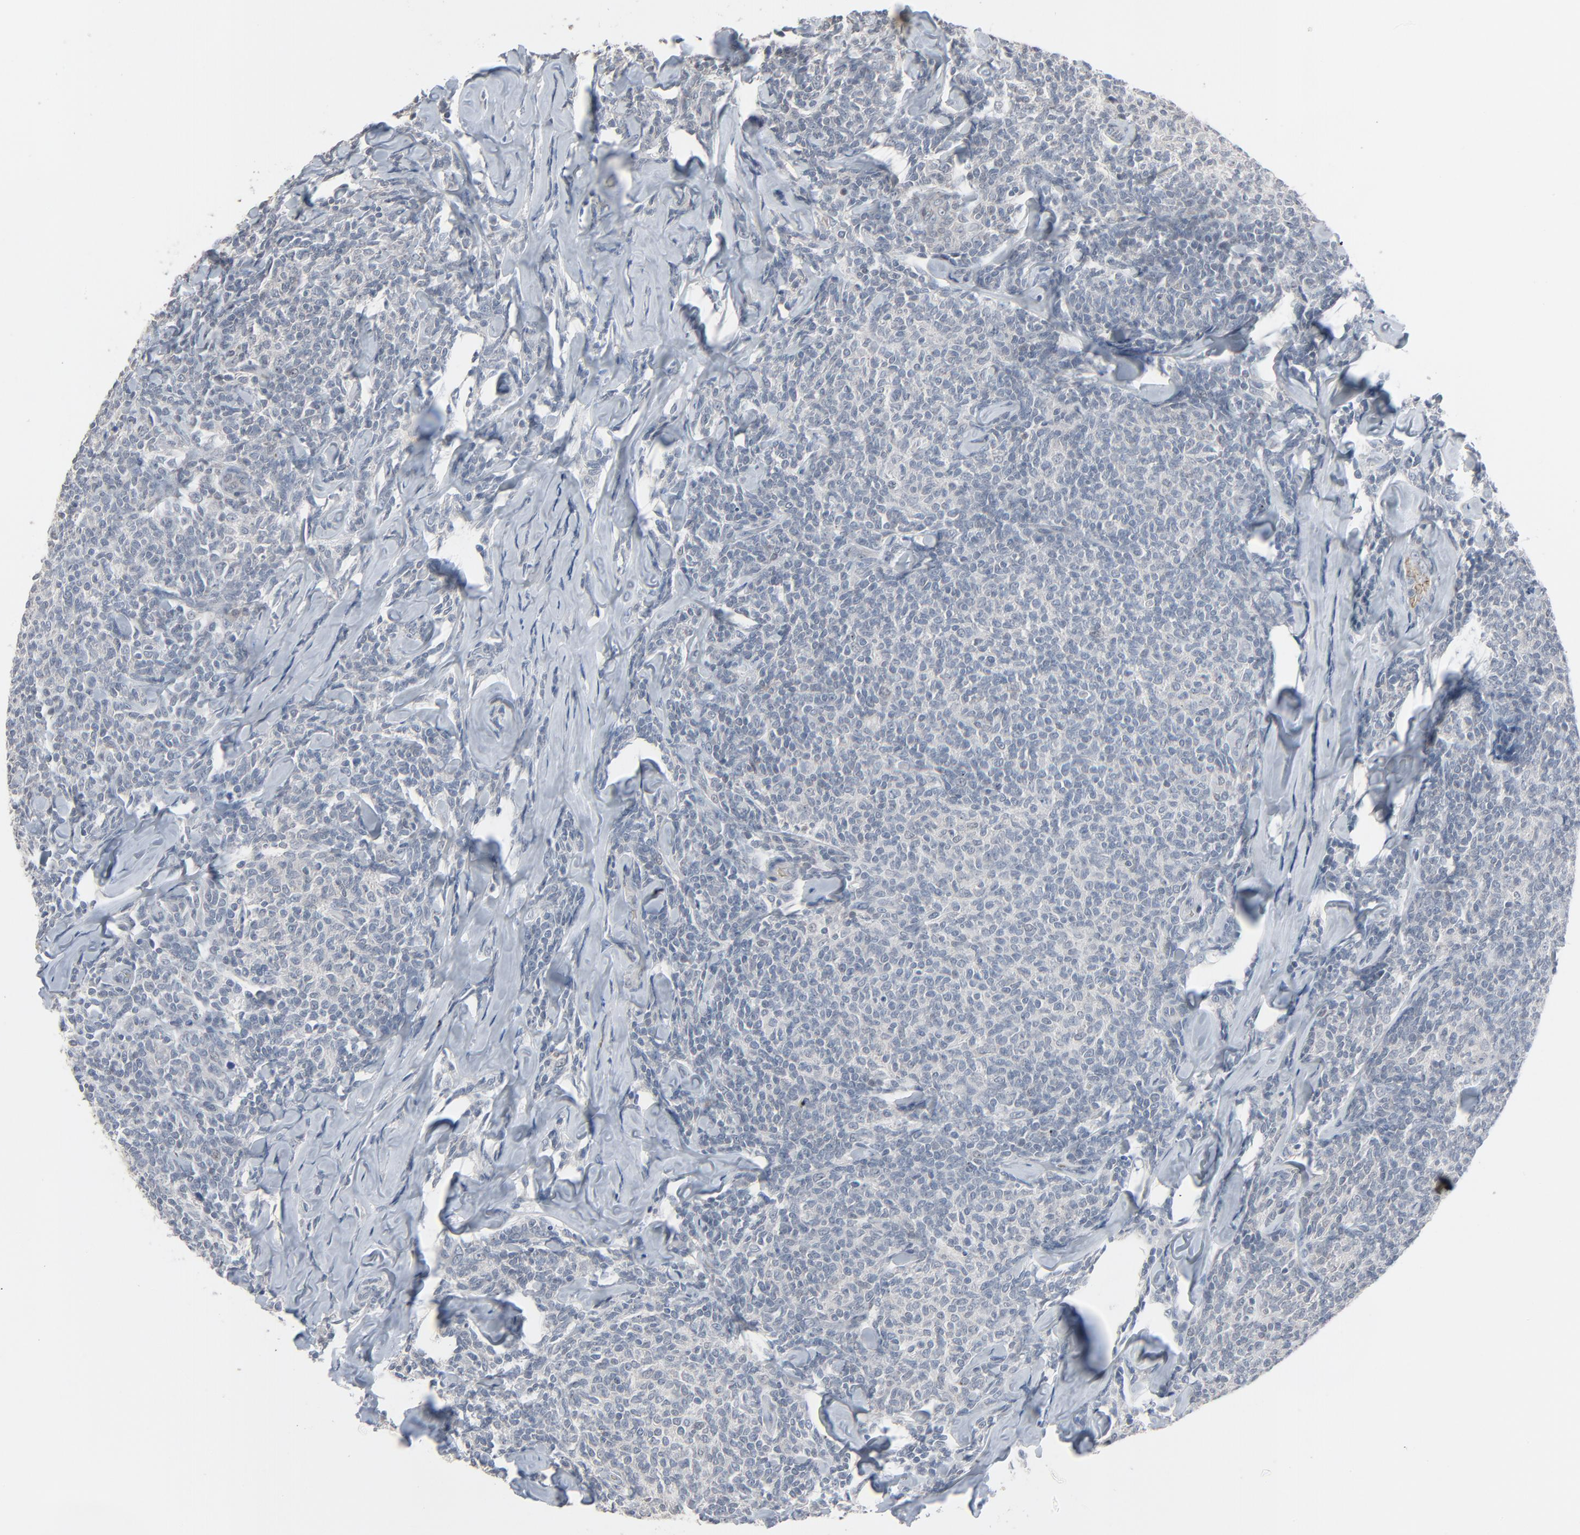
{"staining": {"intensity": "negative", "quantity": "none", "location": "none"}, "tissue": "lymphoma", "cell_type": "Tumor cells", "image_type": "cancer", "snomed": [{"axis": "morphology", "description": "Malignant lymphoma, non-Hodgkin's type, Low grade"}, {"axis": "topography", "description": "Lymph node"}], "caption": "A histopathology image of lymphoma stained for a protein exhibits no brown staining in tumor cells.", "gene": "SAGE1", "patient": {"sex": "female", "age": 56}}